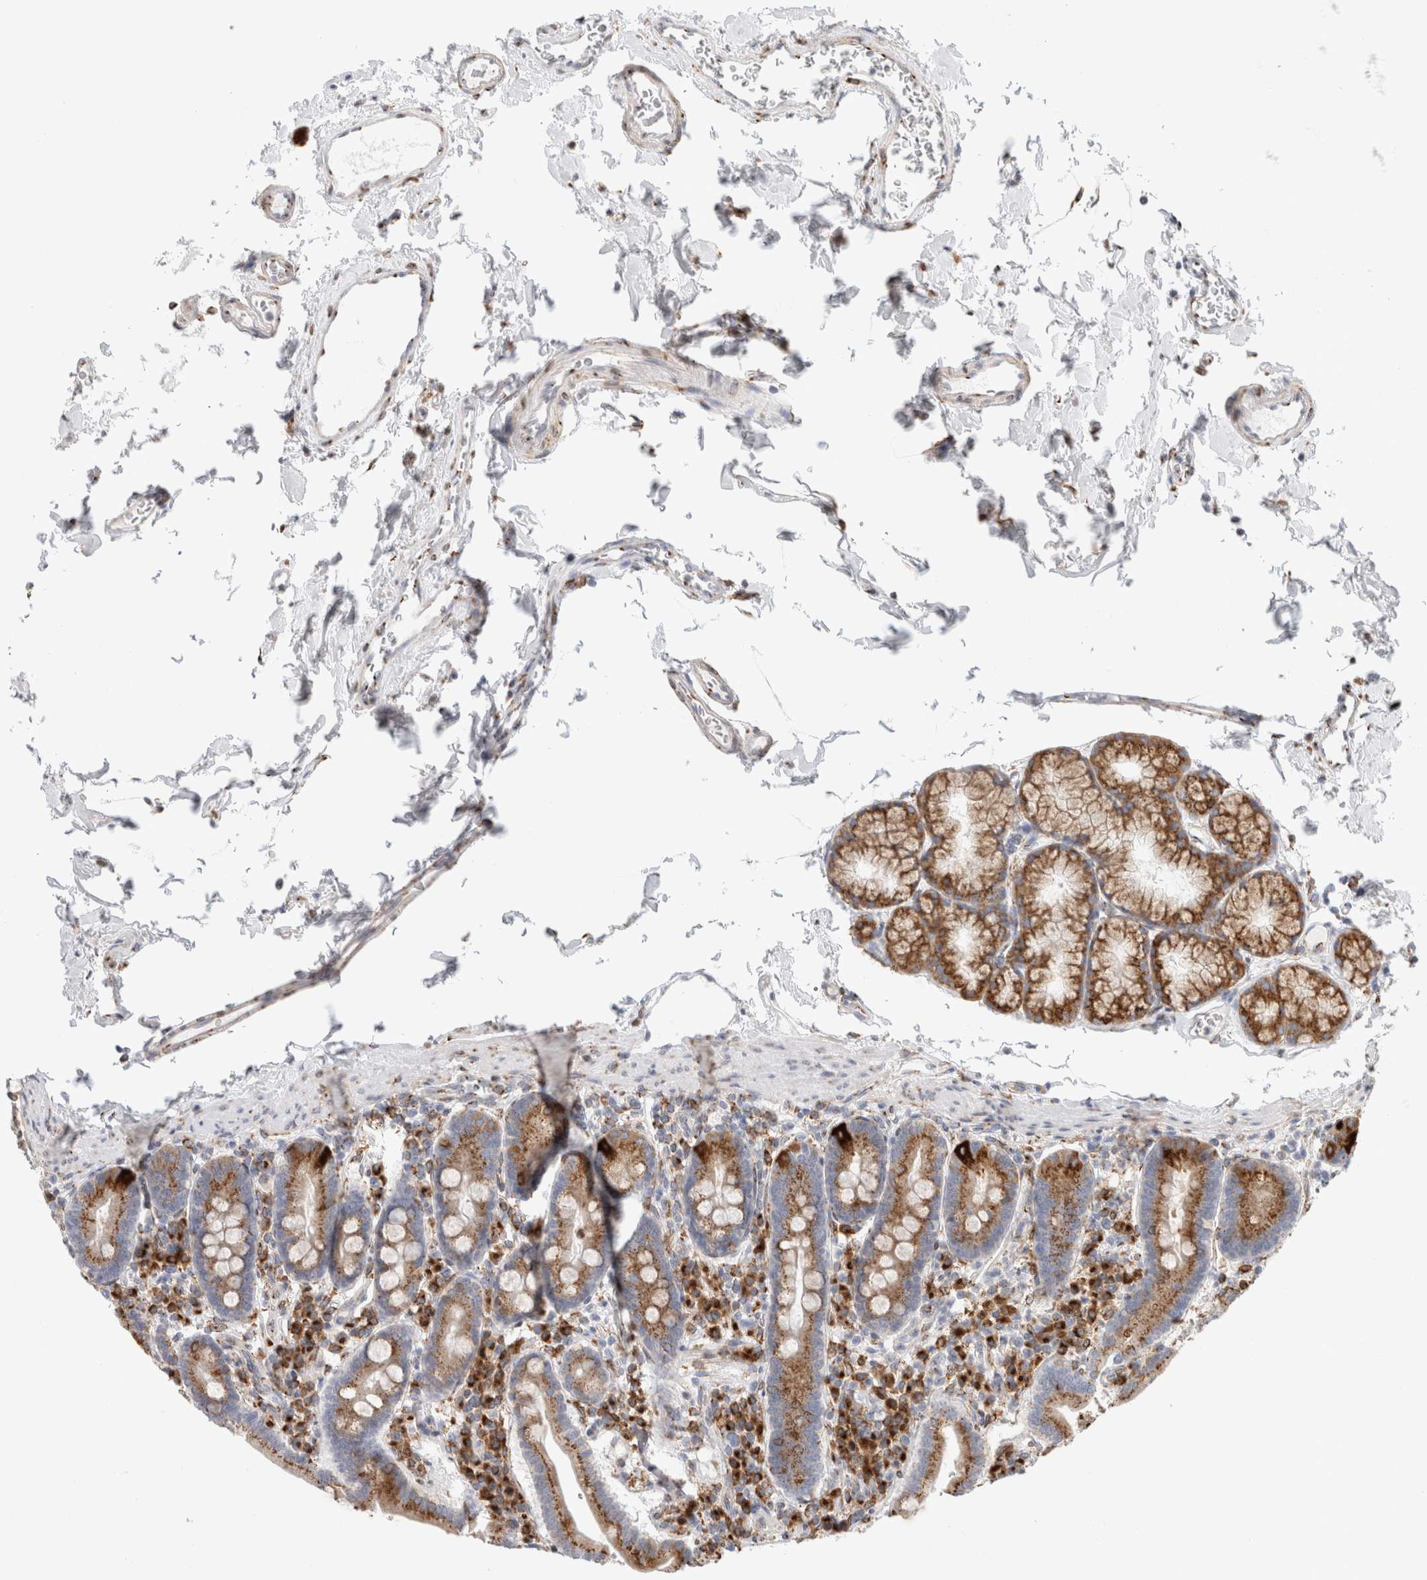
{"staining": {"intensity": "moderate", "quantity": ">75%", "location": "cytoplasmic/membranous"}, "tissue": "duodenum", "cell_type": "Glandular cells", "image_type": "normal", "snomed": [{"axis": "morphology", "description": "Normal tissue, NOS"}, {"axis": "morphology", "description": "Adenocarcinoma, NOS"}, {"axis": "topography", "description": "Pancreas"}, {"axis": "topography", "description": "Duodenum"}], "caption": "DAB (3,3'-diaminobenzidine) immunohistochemical staining of unremarkable human duodenum exhibits moderate cytoplasmic/membranous protein staining in about >75% of glandular cells.", "gene": "MCFD2", "patient": {"sex": "male", "age": 50}}